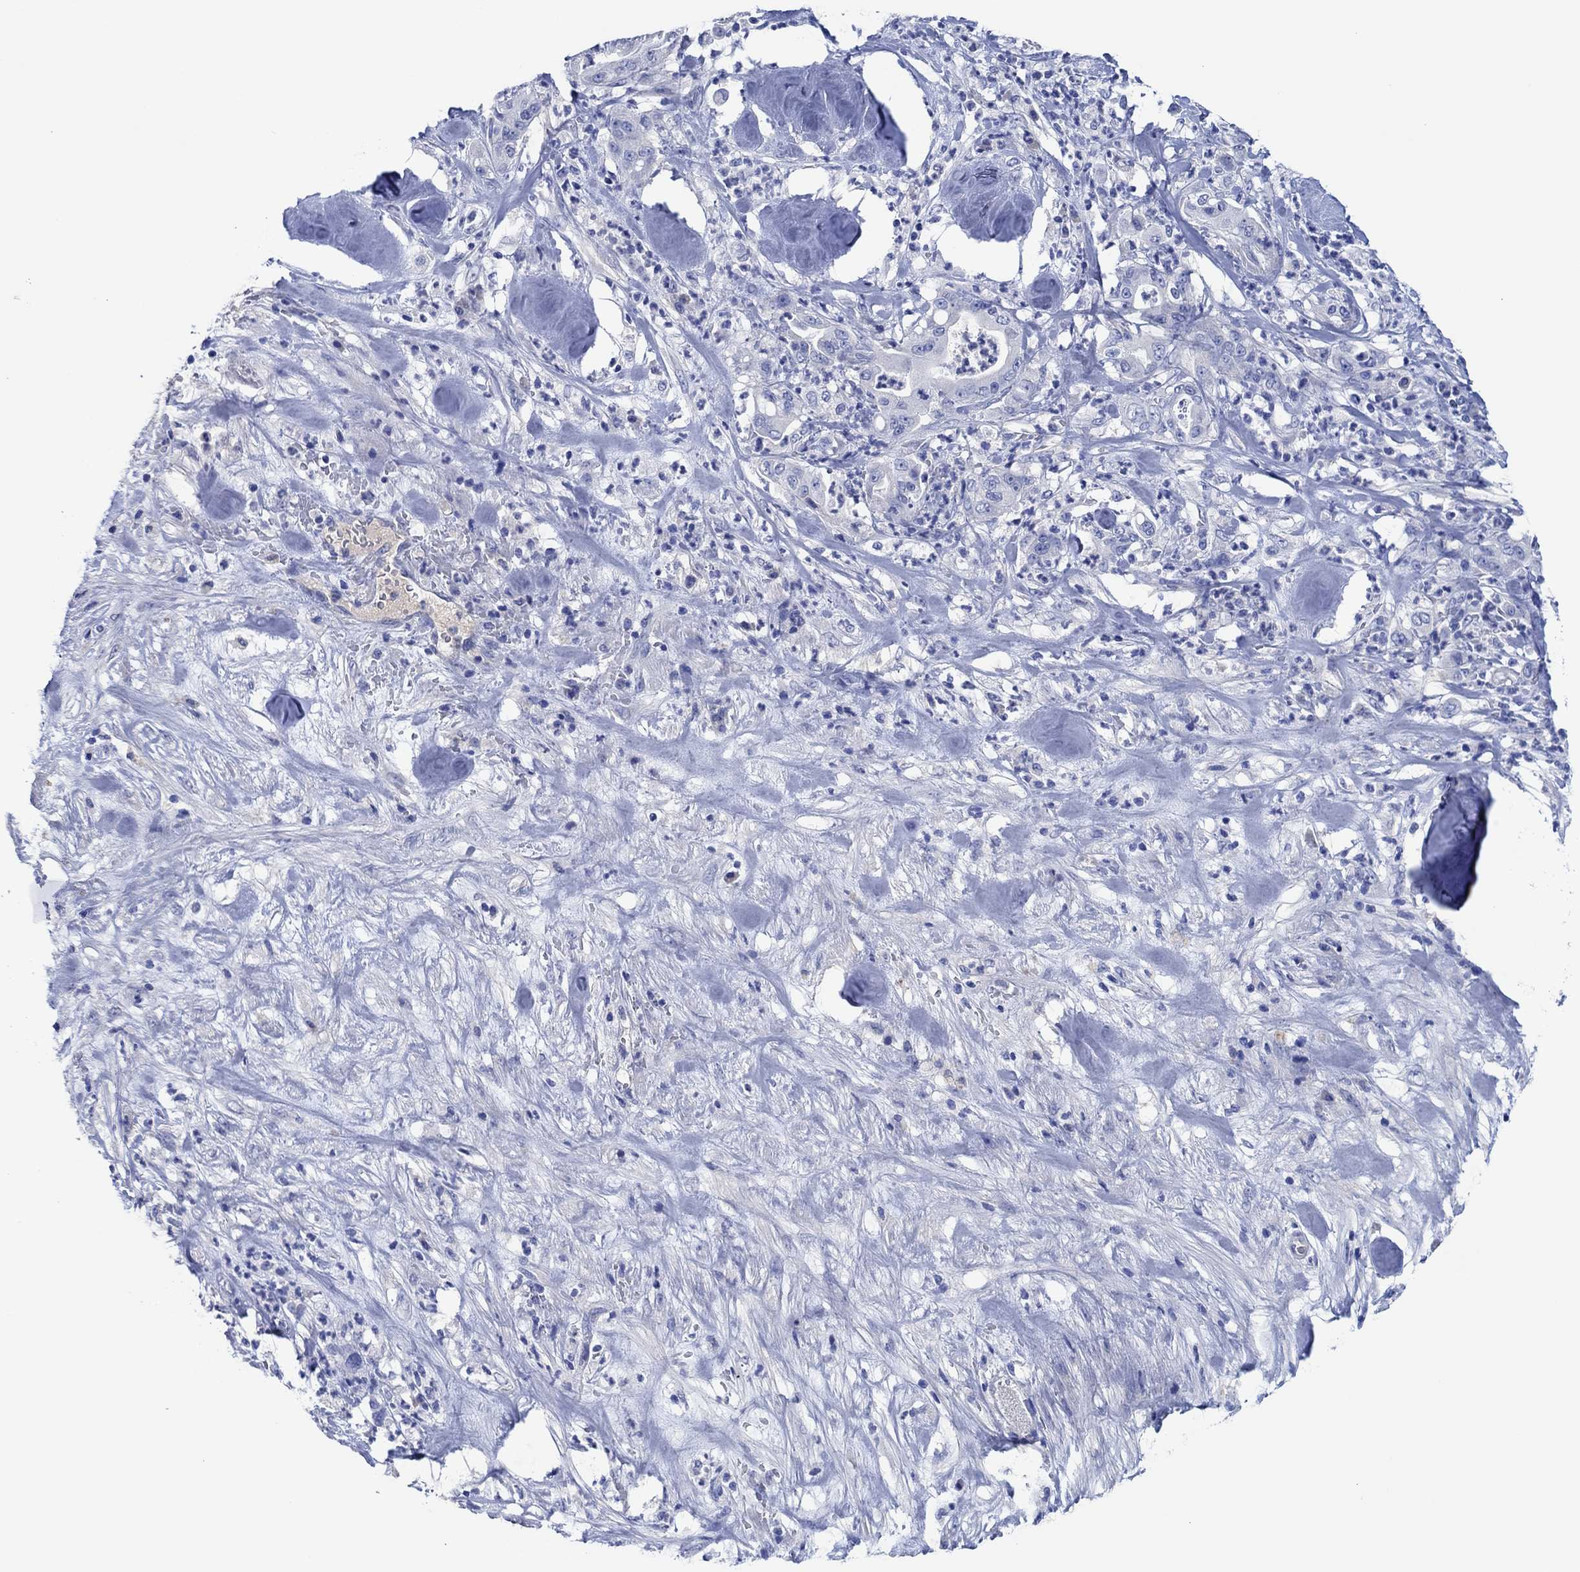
{"staining": {"intensity": "negative", "quantity": "none", "location": "none"}, "tissue": "pancreatic cancer", "cell_type": "Tumor cells", "image_type": "cancer", "snomed": [{"axis": "morphology", "description": "Adenocarcinoma, NOS"}, {"axis": "topography", "description": "Pancreas"}], "caption": "There is no significant expression in tumor cells of adenocarcinoma (pancreatic).", "gene": "CPNE6", "patient": {"sex": "male", "age": 71}}